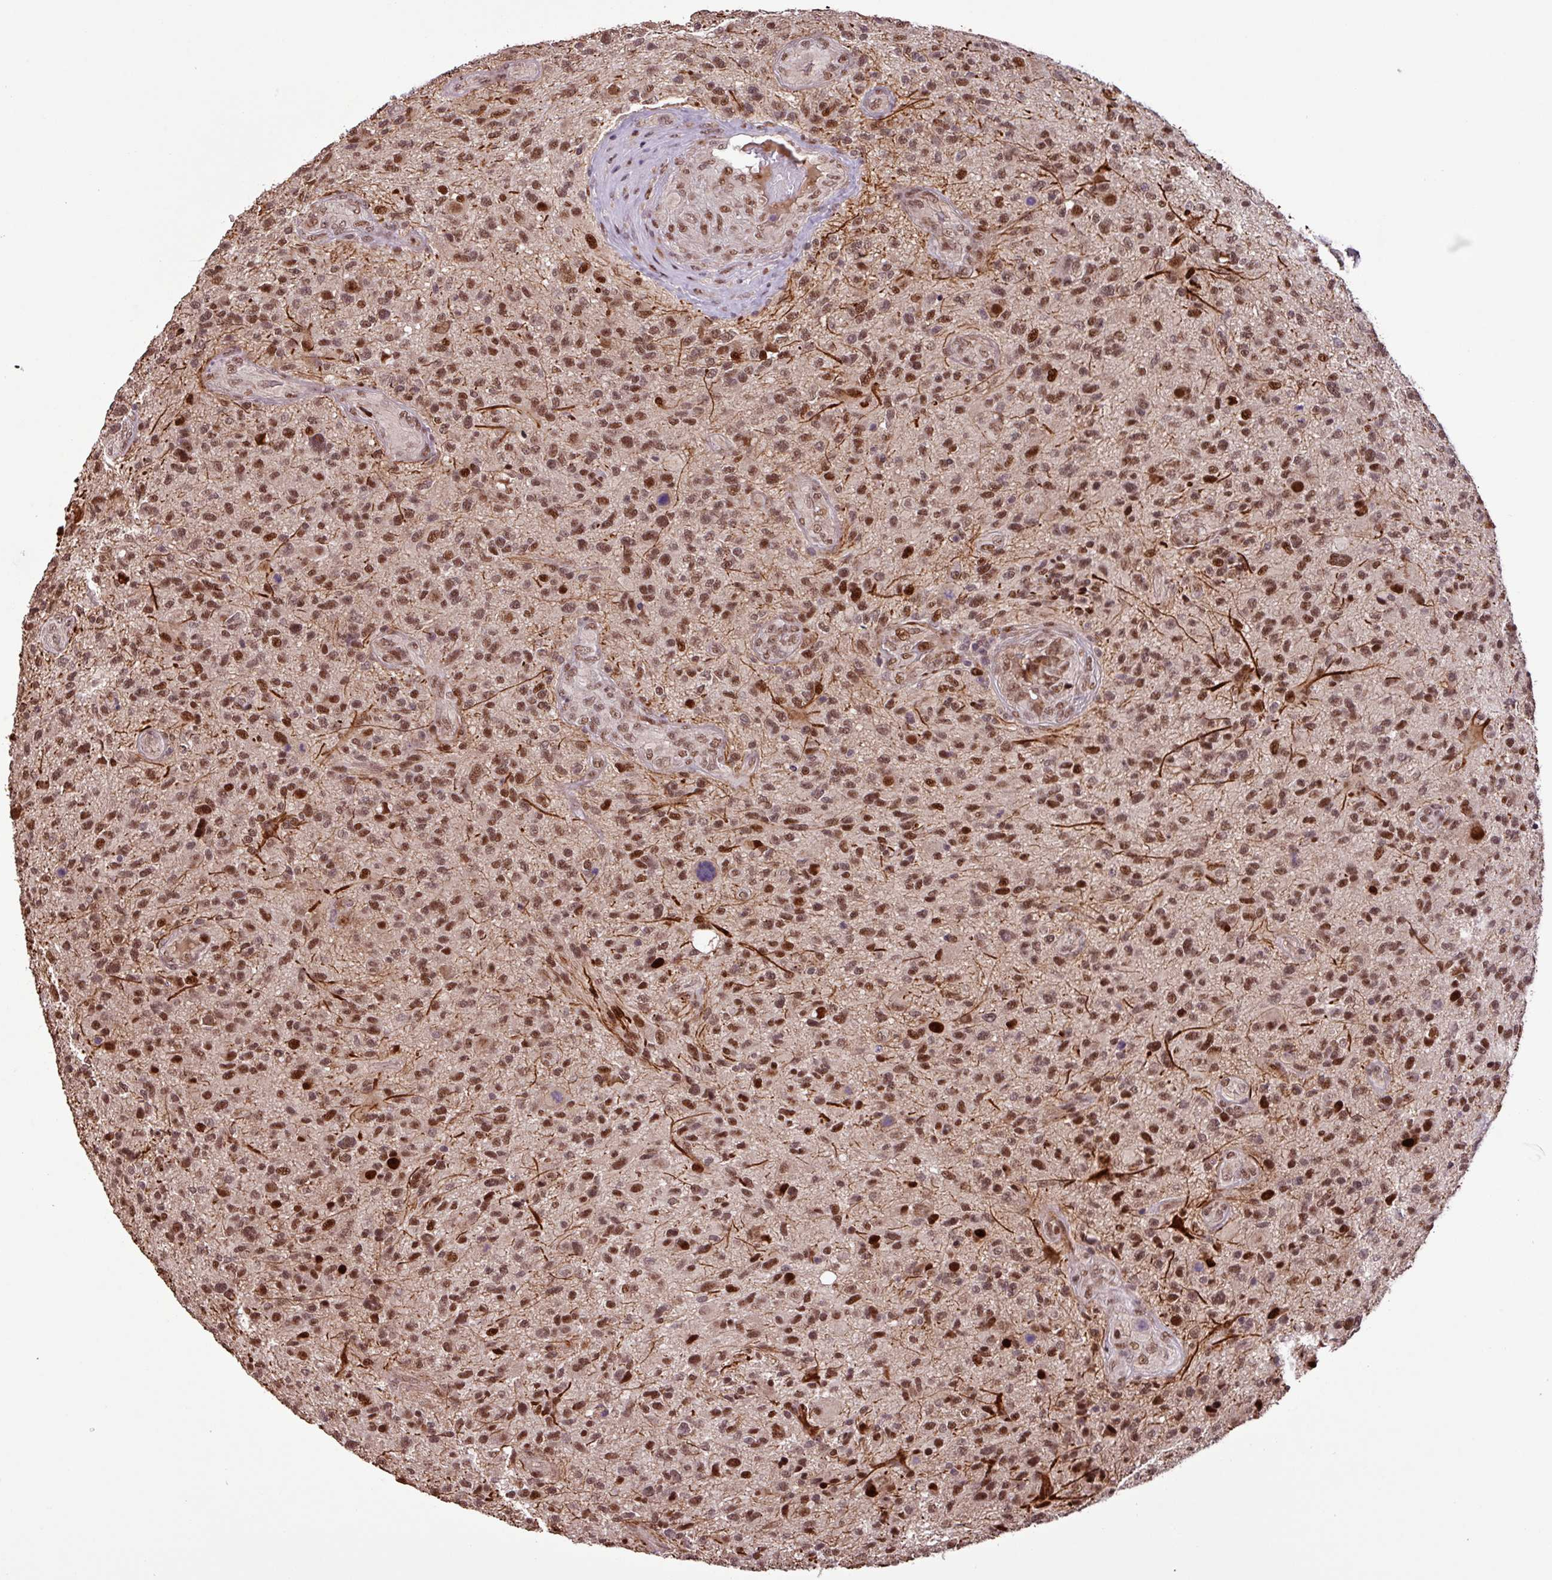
{"staining": {"intensity": "moderate", "quantity": ">75%", "location": "nuclear"}, "tissue": "glioma", "cell_type": "Tumor cells", "image_type": "cancer", "snomed": [{"axis": "morphology", "description": "Glioma, malignant, High grade"}, {"axis": "topography", "description": "Brain"}], "caption": "High-magnification brightfield microscopy of malignant high-grade glioma stained with DAB (brown) and counterstained with hematoxylin (blue). tumor cells exhibit moderate nuclear staining is appreciated in approximately>75% of cells.", "gene": "SLC22A24", "patient": {"sex": "male", "age": 47}}